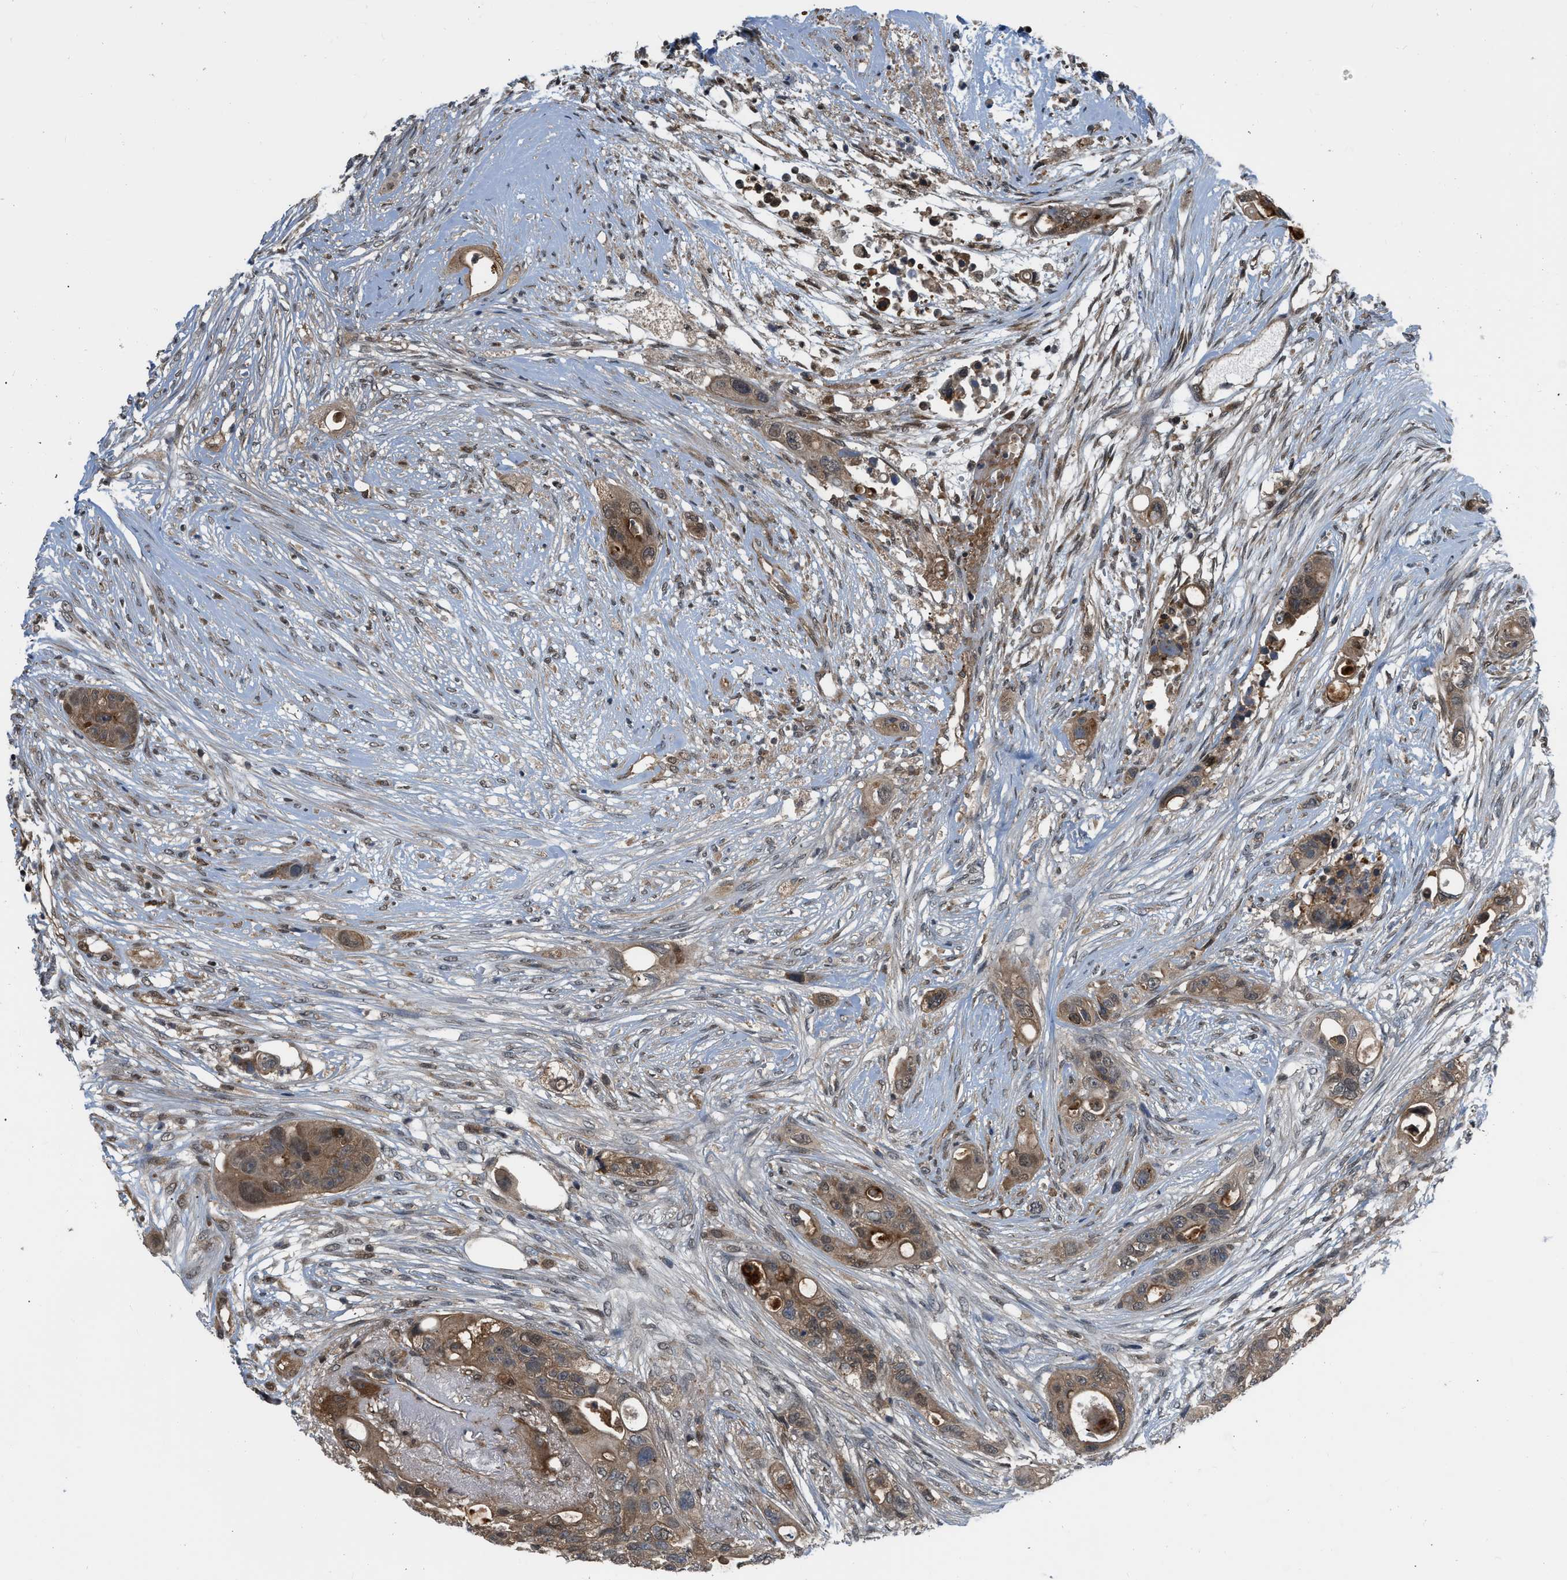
{"staining": {"intensity": "moderate", "quantity": ">75%", "location": "cytoplasmic/membranous"}, "tissue": "colorectal cancer", "cell_type": "Tumor cells", "image_type": "cancer", "snomed": [{"axis": "morphology", "description": "Adenocarcinoma, NOS"}, {"axis": "topography", "description": "Colon"}], "caption": "Brown immunohistochemical staining in human adenocarcinoma (colorectal) exhibits moderate cytoplasmic/membranous expression in approximately >75% of tumor cells. (DAB (3,3'-diaminobenzidine) IHC with brightfield microscopy, high magnification).", "gene": "BCL7C", "patient": {"sex": "female", "age": 57}}